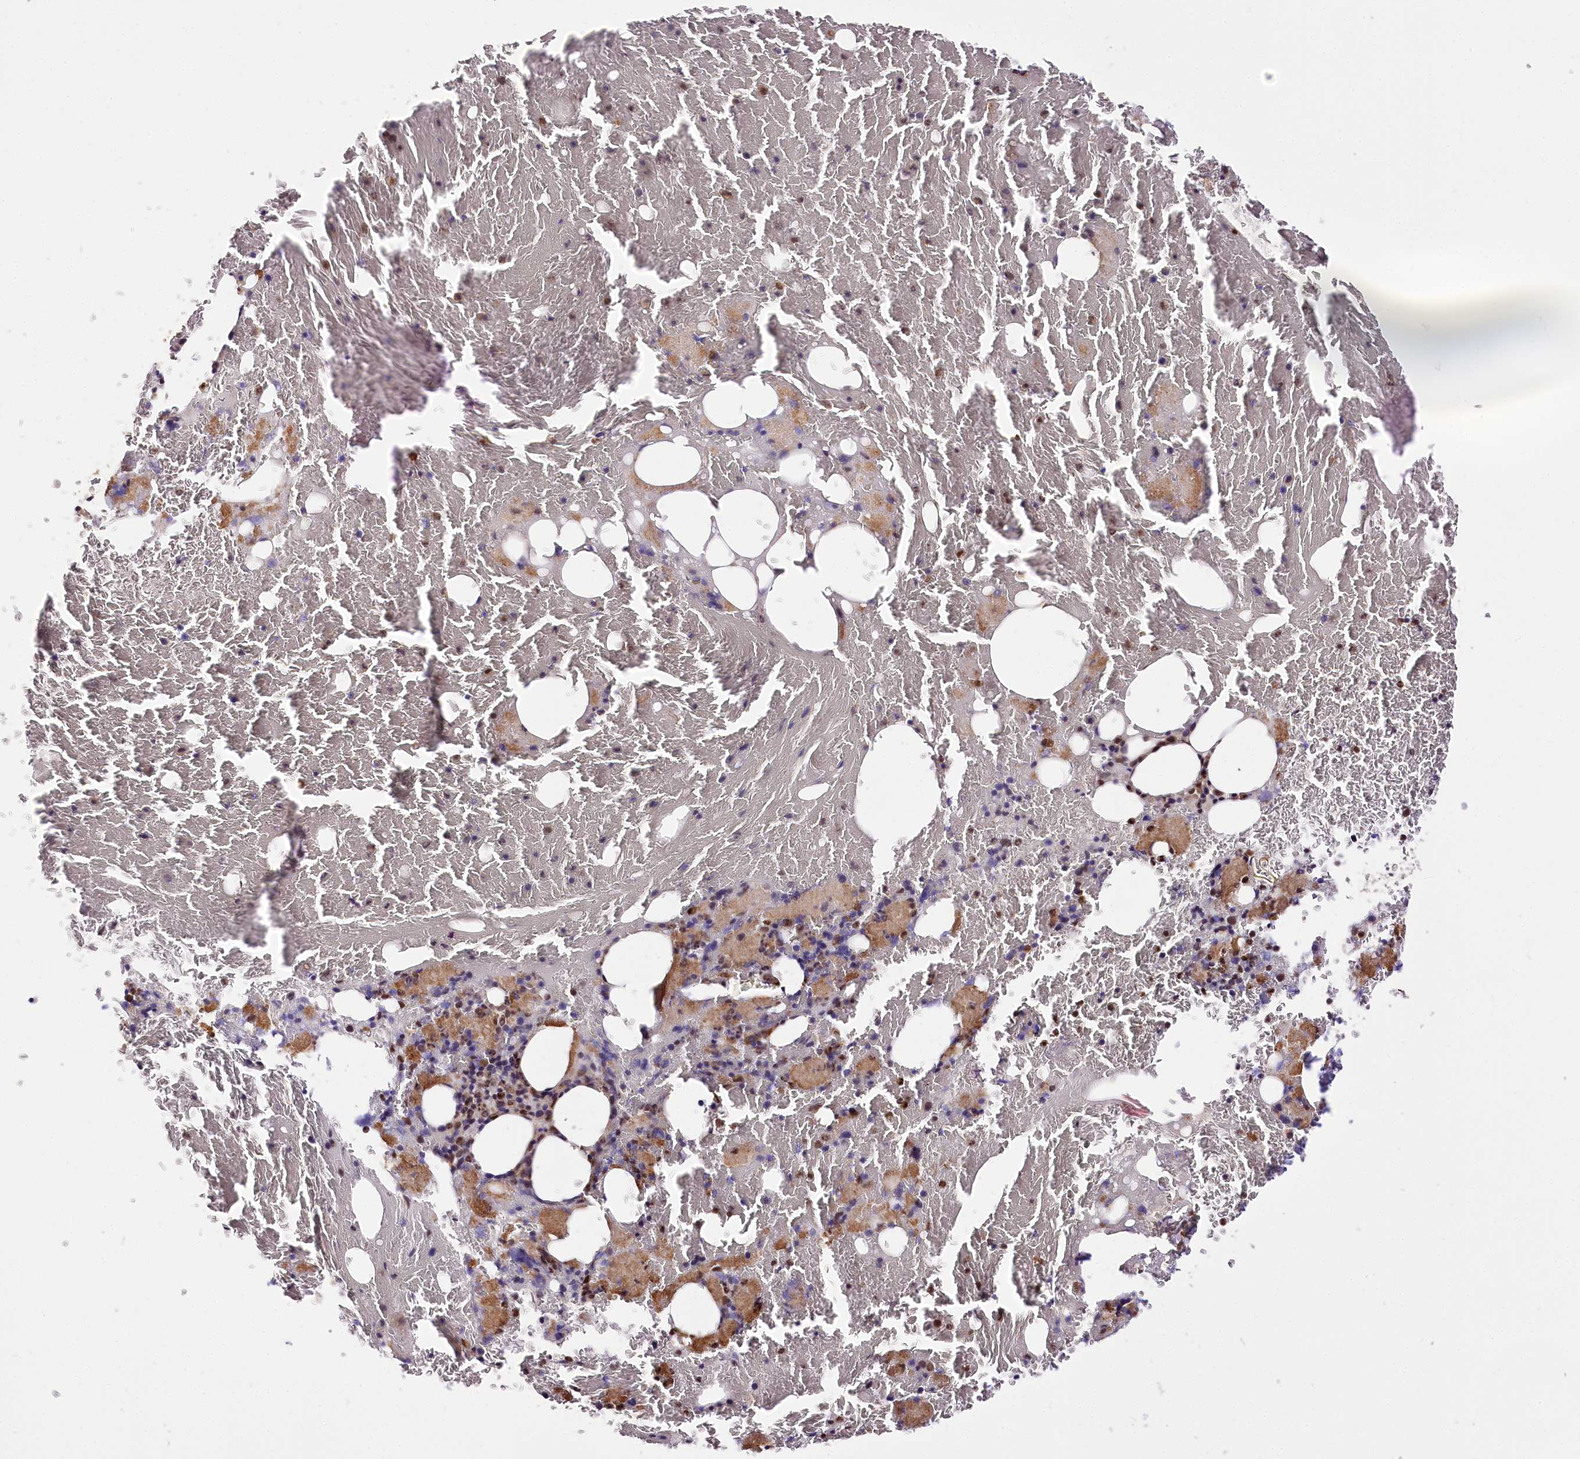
{"staining": {"intensity": "moderate", "quantity": "25%-75%", "location": "cytoplasmic/membranous,nuclear"}, "tissue": "bone marrow", "cell_type": "Hematopoietic cells", "image_type": "normal", "snomed": [{"axis": "morphology", "description": "Normal tissue, NOS"}, {"axis": "topography", "description": "Bone marrow"}], "caption": "Protein staining shows moderate cytoplasmic/membranous,nuclear expression in about 25%-75% of hematopoietic cells in normal bone marrow. (IHC, brightfield microscopy, high magnification).", "gene": "GNL3L", "patient": {"sex": "male", "age": 79}}